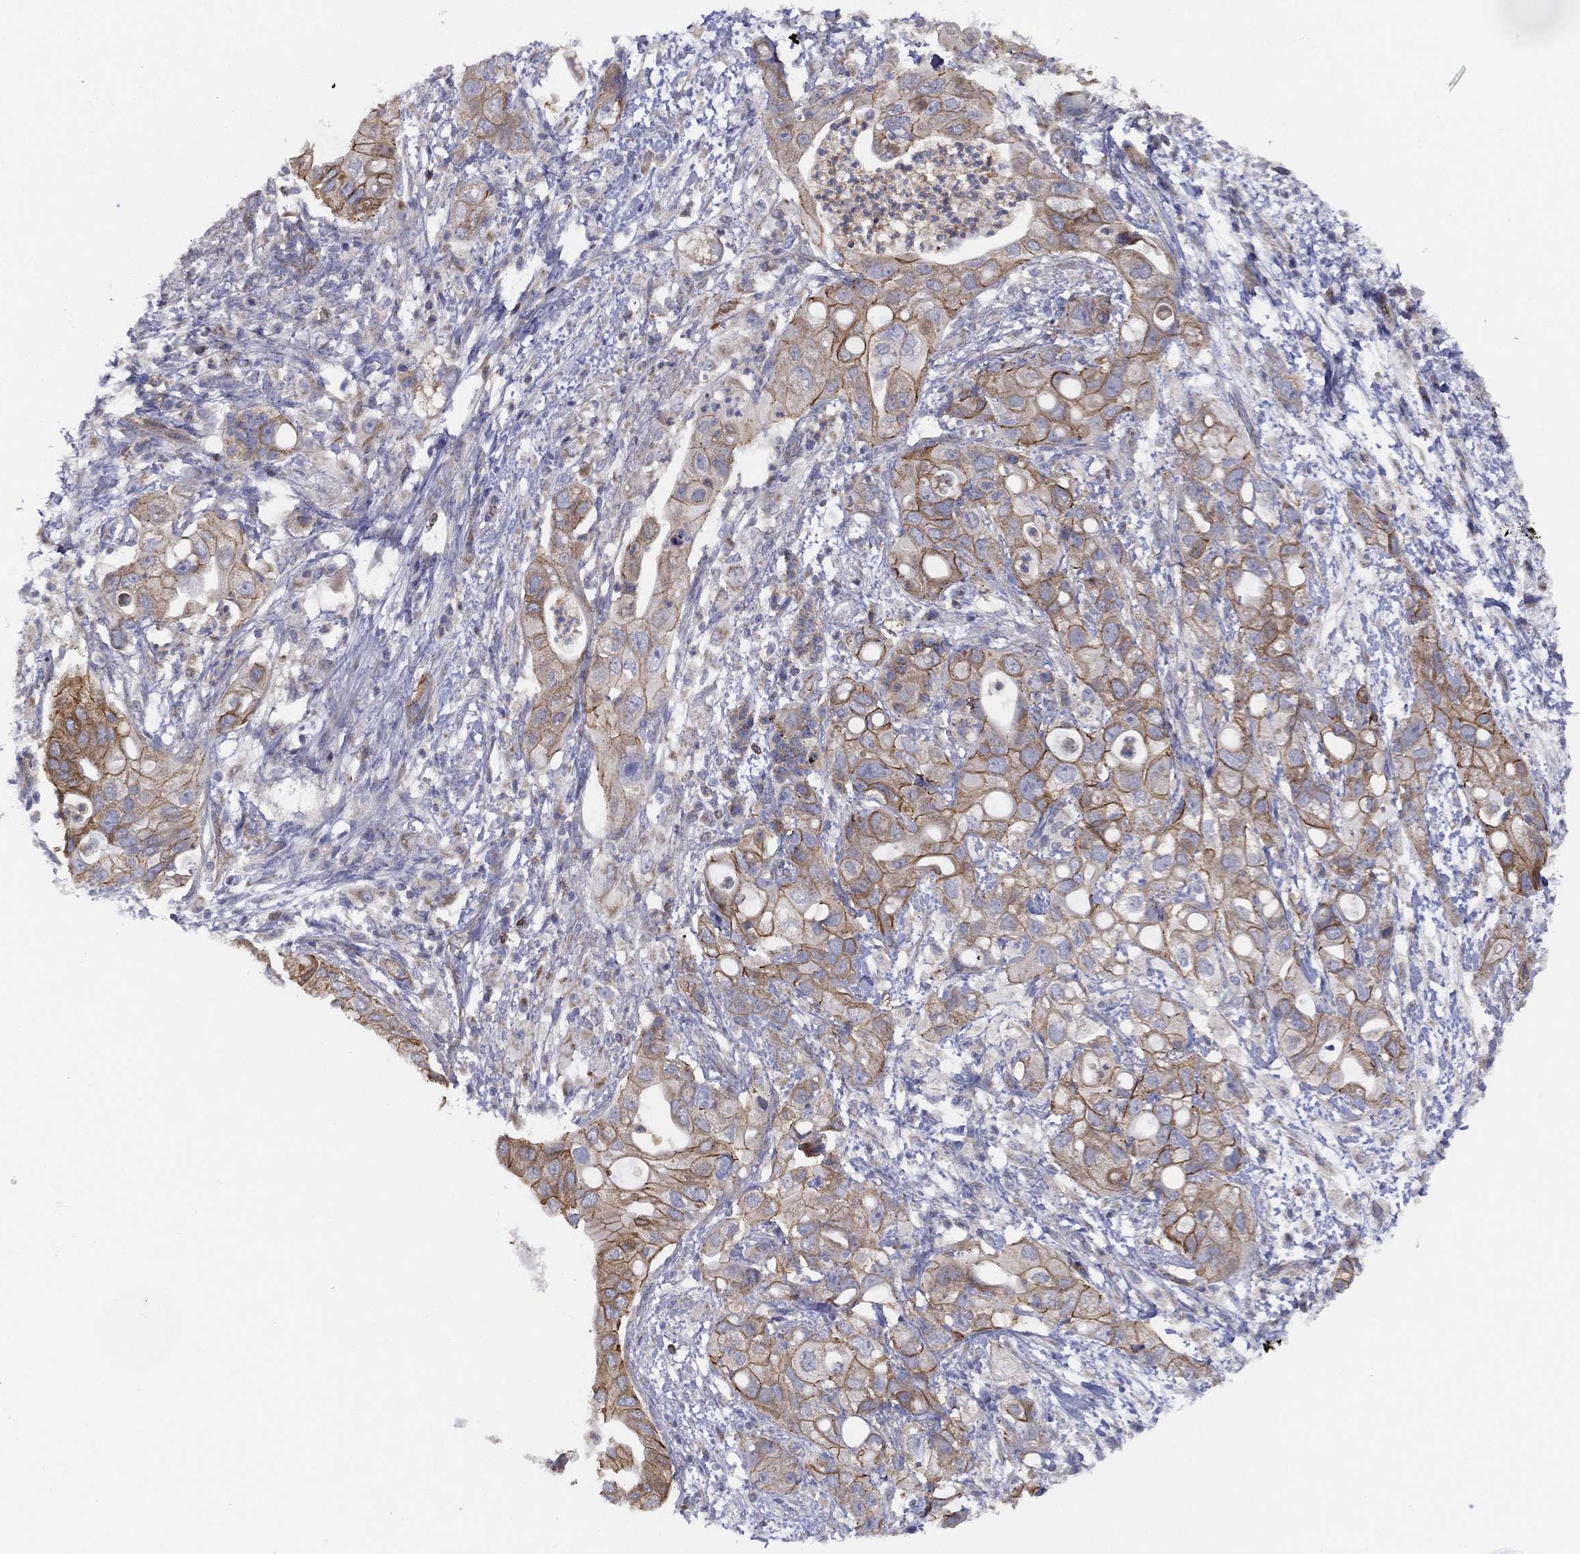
{"staining": {"intensity": "strong", "quantity": "<25%", "location": "cytoplasmic/membranous"}, "tissue": "pancreatic cancer", "cell_type": "Tumor cells", "image_type": "cancer", "snomed": [{"axis": "morphology", "description": "Adenocarcinoma, NOS"}, {"axis": "topography", "description": "Pancreas"}], "caption": "Pancreatic adenocarcinoma stained with a protein marker reveals strong staining in tumor cells.", "gene": "ZNF223", "patient": {"sex": "female", "age": 72}}